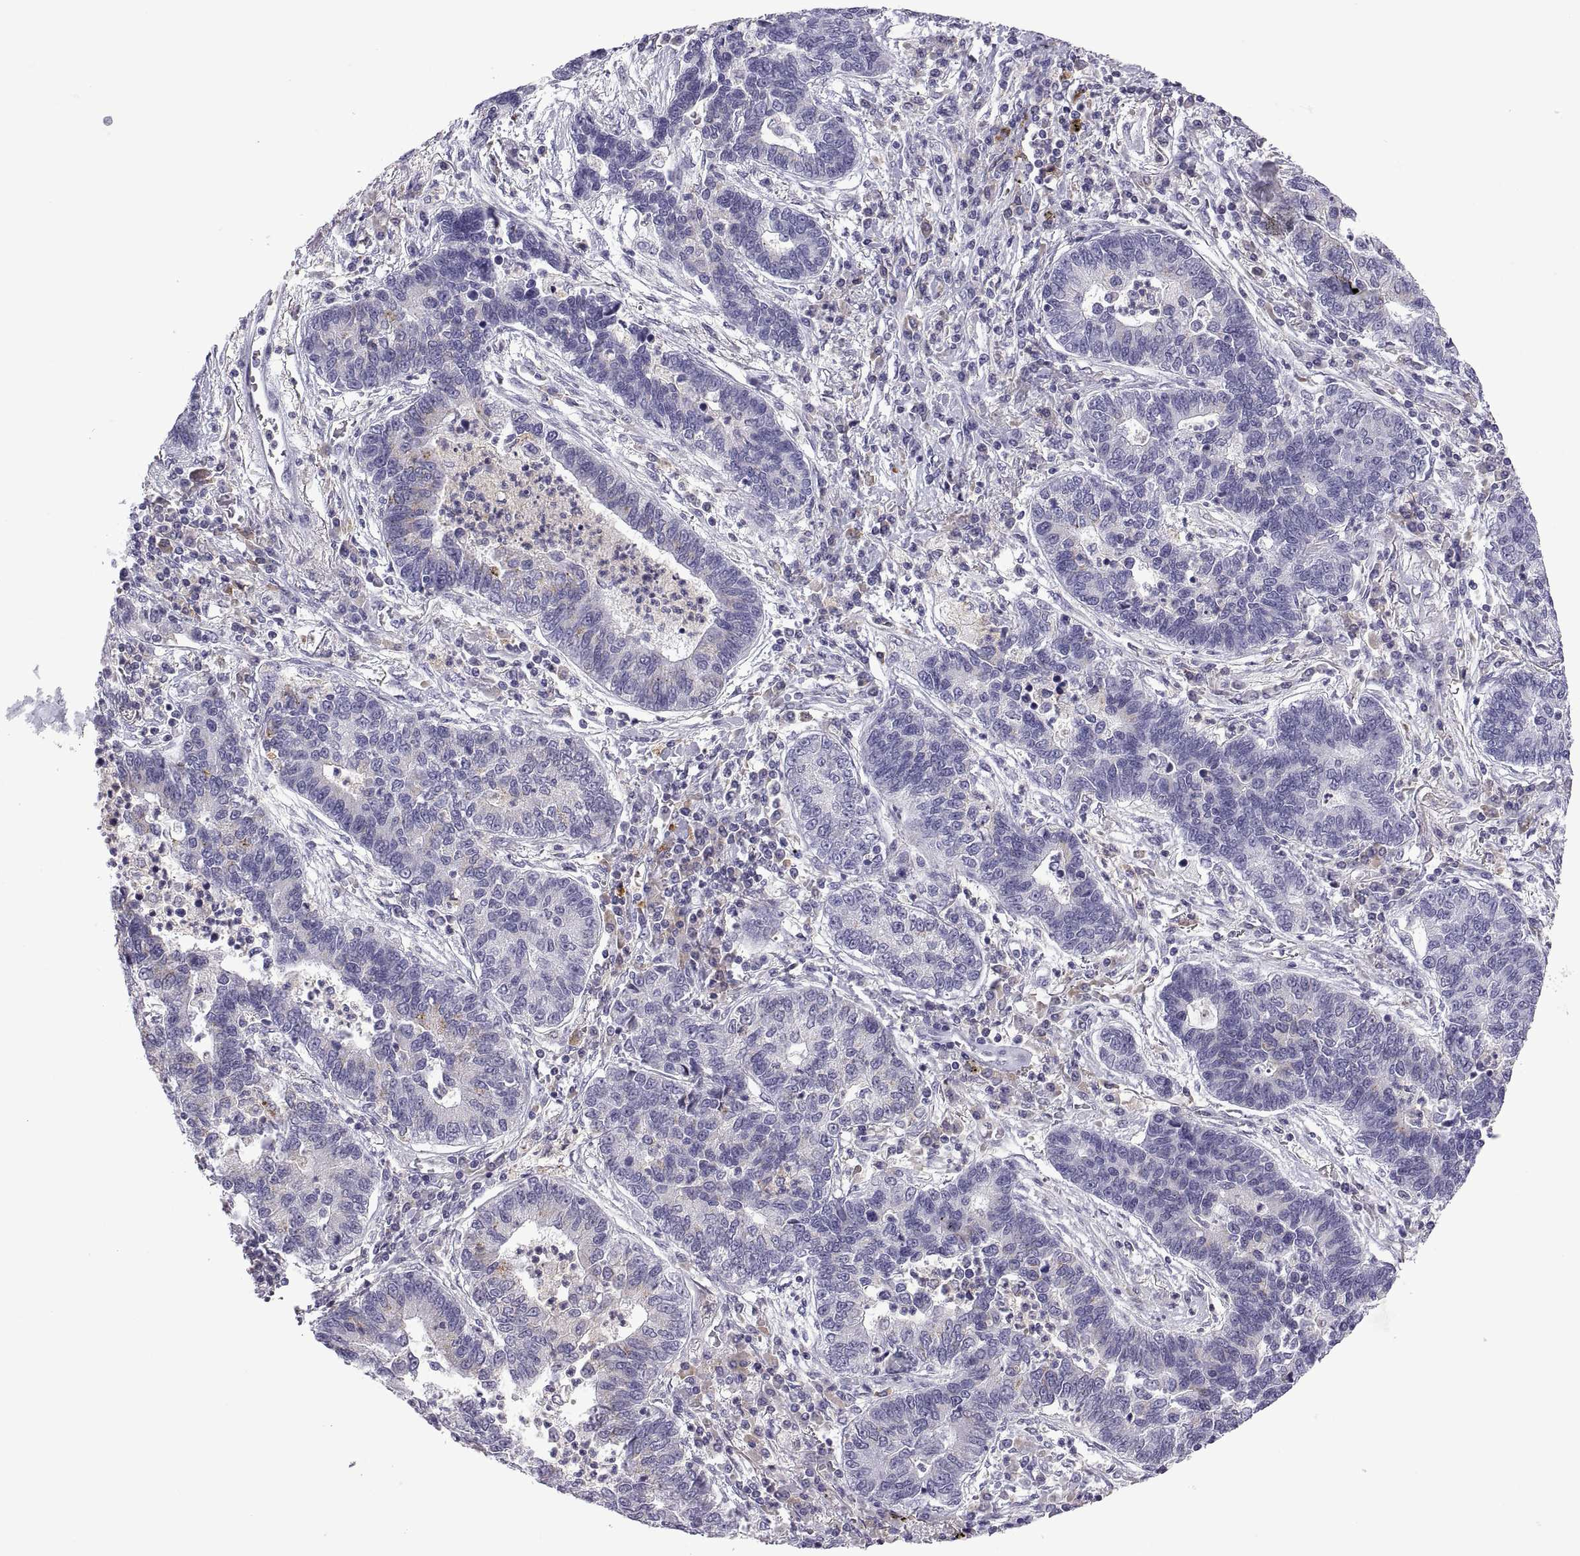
{"staining": {"intensity": "negative", "quantity": "none", "location": "none"}, "tissue": "lung cancer", "cell_type": "Tumor cells", "image_type": "cancer", "snomed": [{"axis": "morphology", "description": "Adenocarcinoma, NOS"}, {"axis": "topography", "description": "Lung"}], "caption": "A photomicrograph of lung adenocarcinoma stained for a protein displays no brown staining in tumor cells.", "gene": "RGS19", "patient": {"sex": "female", "age": 57}}